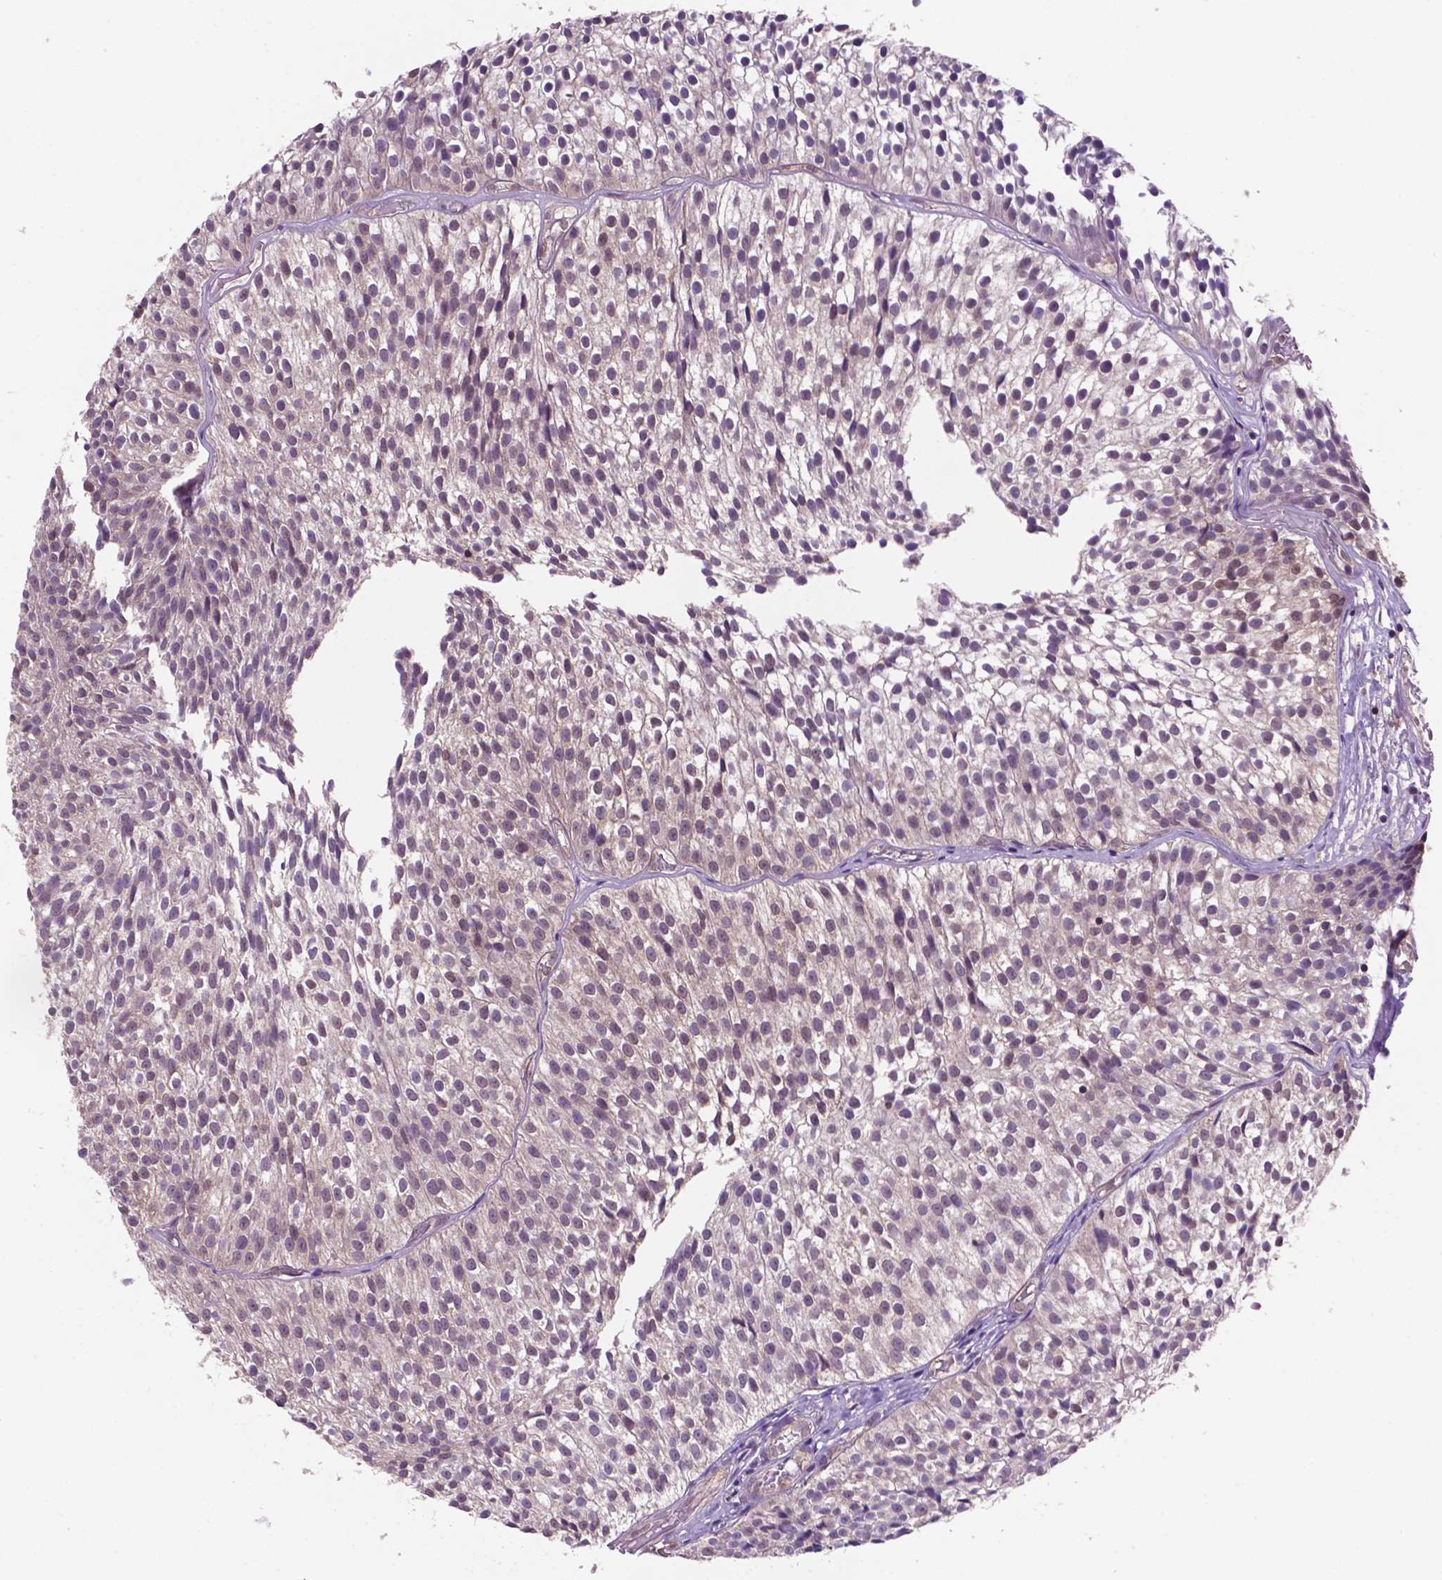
{"staining": {"intensity": "weak", "quantity": "<25%", "location": "nuclear"}, "tissue": "urothelial cancer", "cell_type": "Tumor cells", "image_type": "cancer", "snomed": [{"axis": "morphology", "description": "Urothelial carcinoma, Low grade"}, {"axis": "topography", "description": "Urinary bladder"}], "caption": "This micrograph is of low-grade urothelial carcinoma stained with IHC to label a protein in brown with the nuclei are counter-stained blue. There is no positivity in tumor cells. The staining is performed using DAB brown chromogen with nuclei counter-stained in using hematoxylin.", "gene": "UBE2L6", "patient": {"sex": "male", "age": 63}}